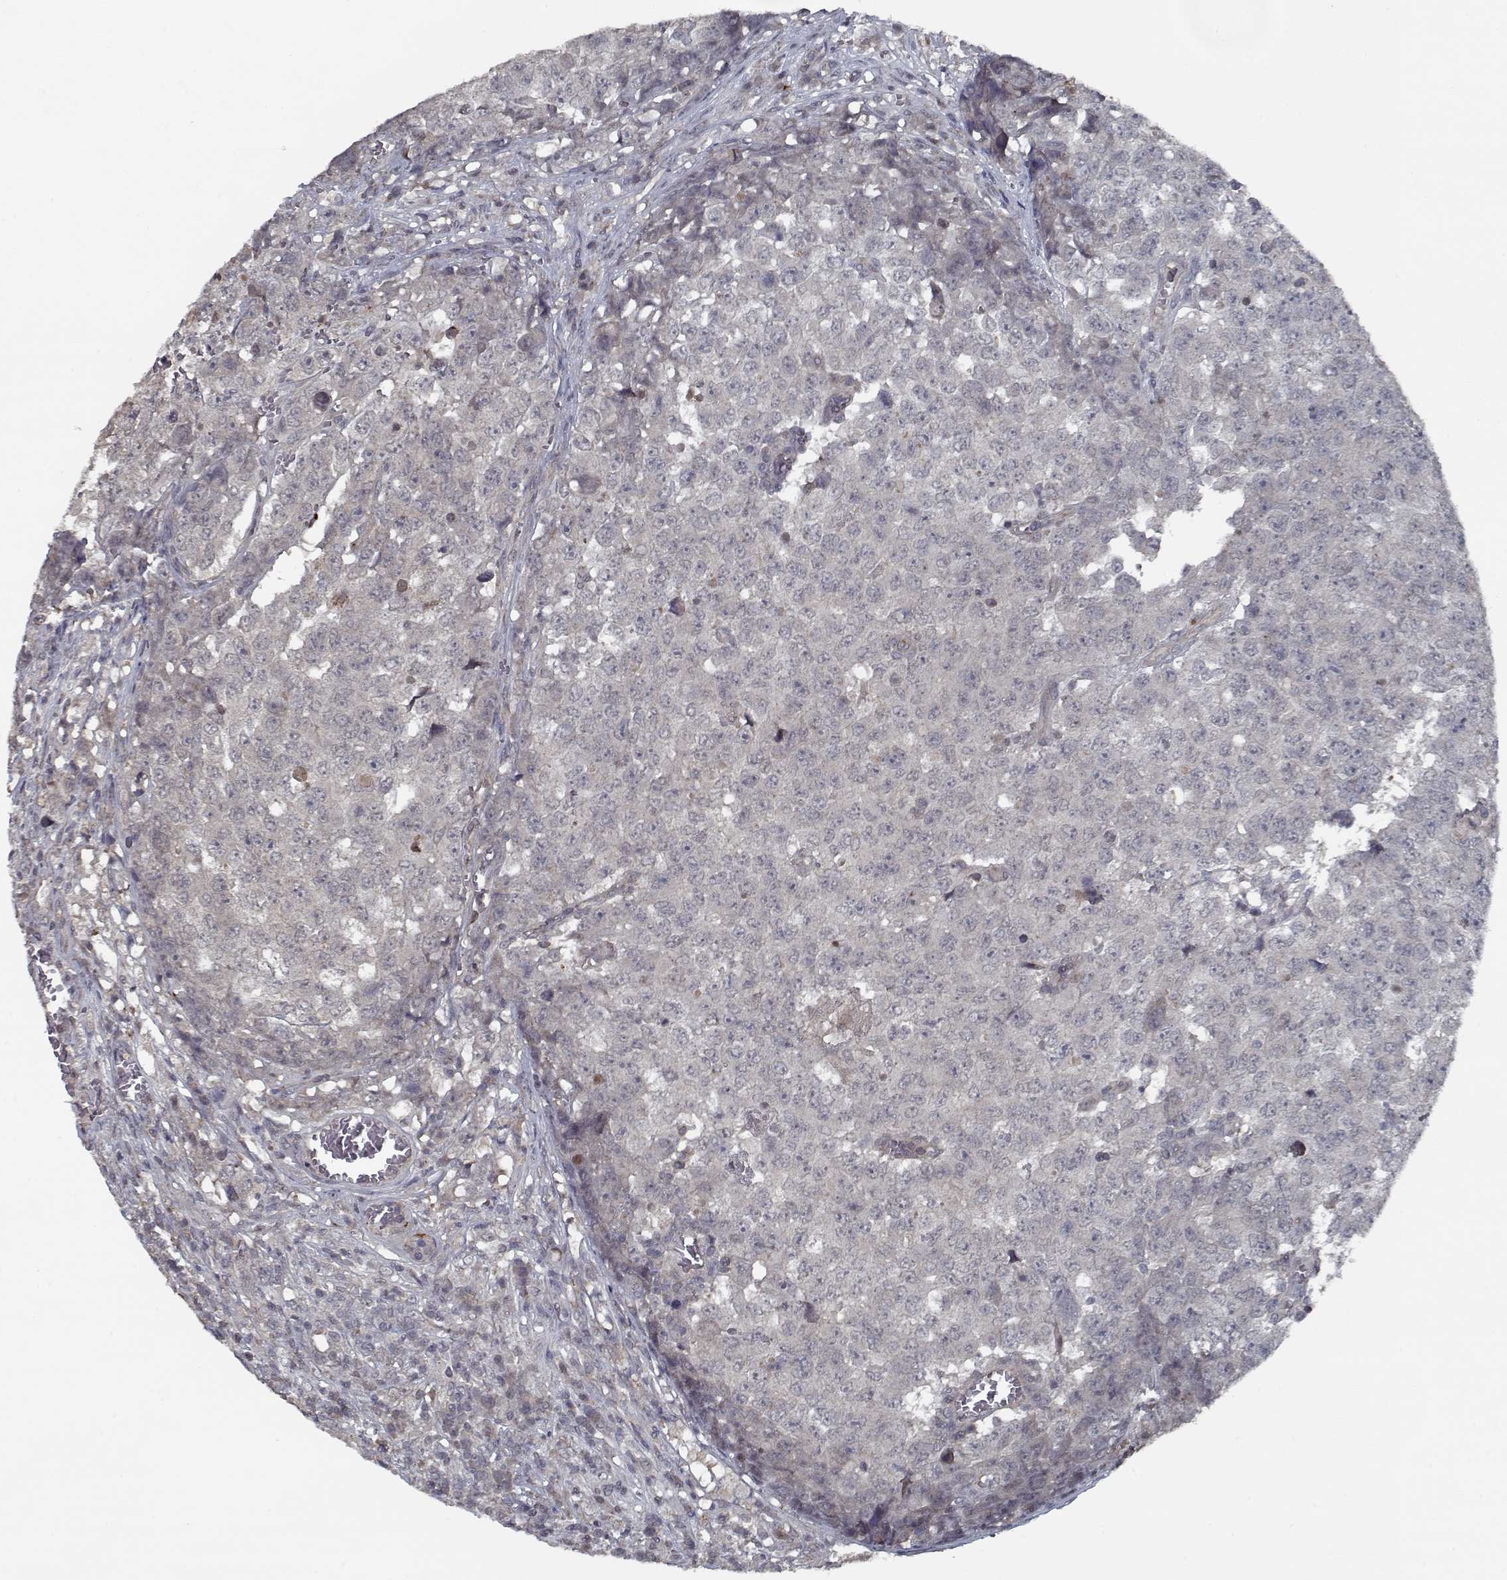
{"staining": {"intensity": "negative", "quantity": "none", "location": "none"}, "tissue": "testis cancer", "cell_type": "Tumor cells", "image_type": "cancer", "snomed": [{"axis": "morphology", "description": "Carcinoma, Embryonal, NOS"}, {"axis": "topography", "description": "Testis"}], "caption": "Micrograph shows no protein positivity in tumor cells of testis cancer tissue. Brightfield microscopy of immunohistochemistry (IHC) stained with DAB (brown) and hematoxylin (blue), captured at high magnification.", "gene": "NLK", "patient": {"sex": "male", "age": 23}}